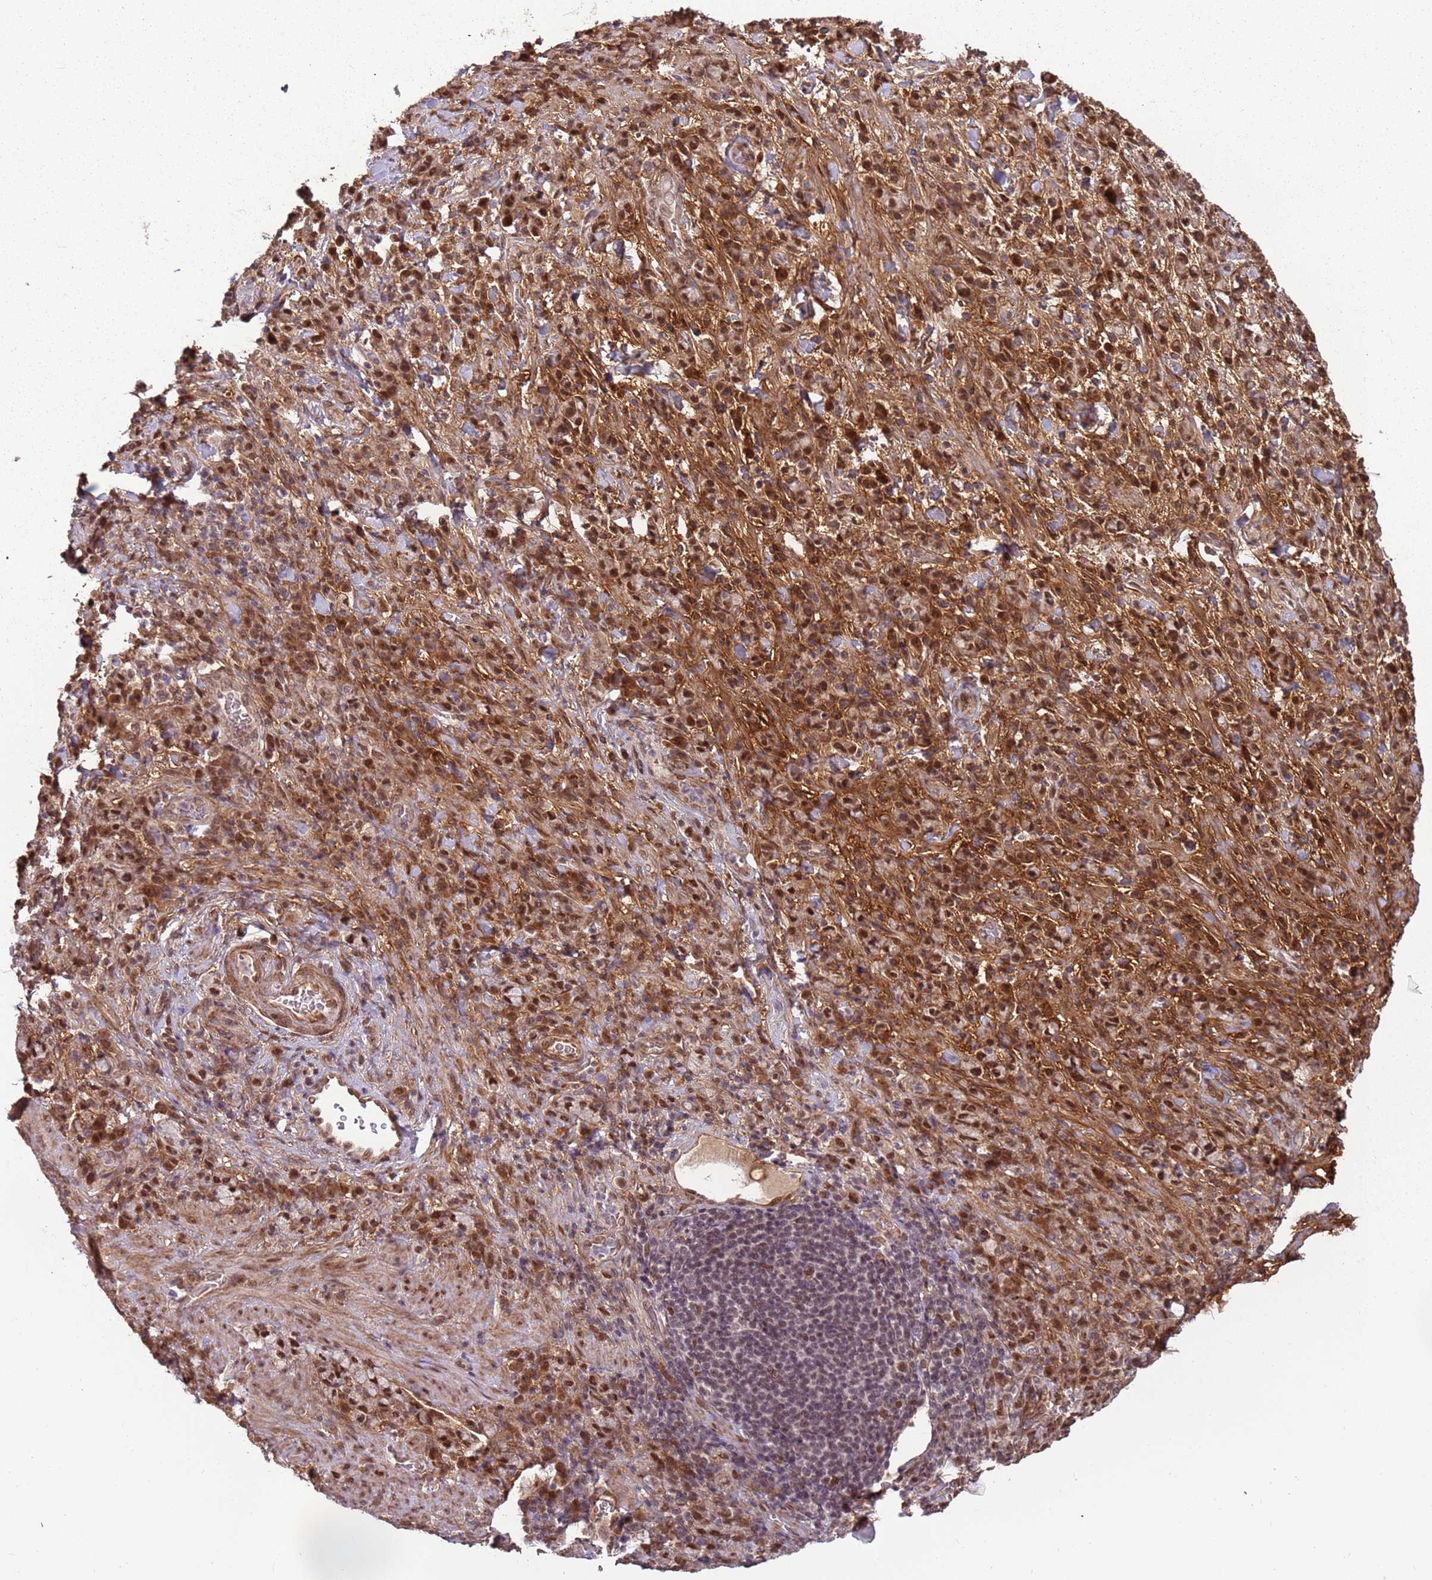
{"staining": {"intensity": "strong", "quantity": ">75%", "location": "nuclear"}, "tissue": "stomach cancer", "cell_type": "Tumor cells", "image_type": "cancer", "snomed": [{"axis": "morphology", "description": "Adenocarcinoma, NOS"}, {"axis": "topography", "description": "Stomach"}], "caption": "An image of human stomach adenocarcinoma stained for a protein displays strong nuclear brown staining in tumor cells. (brown staining indicates protein expression, while blue staining denotes nuclei).", "gene": "POLR3H", "patient": {"sex": "male", "age": 76}}